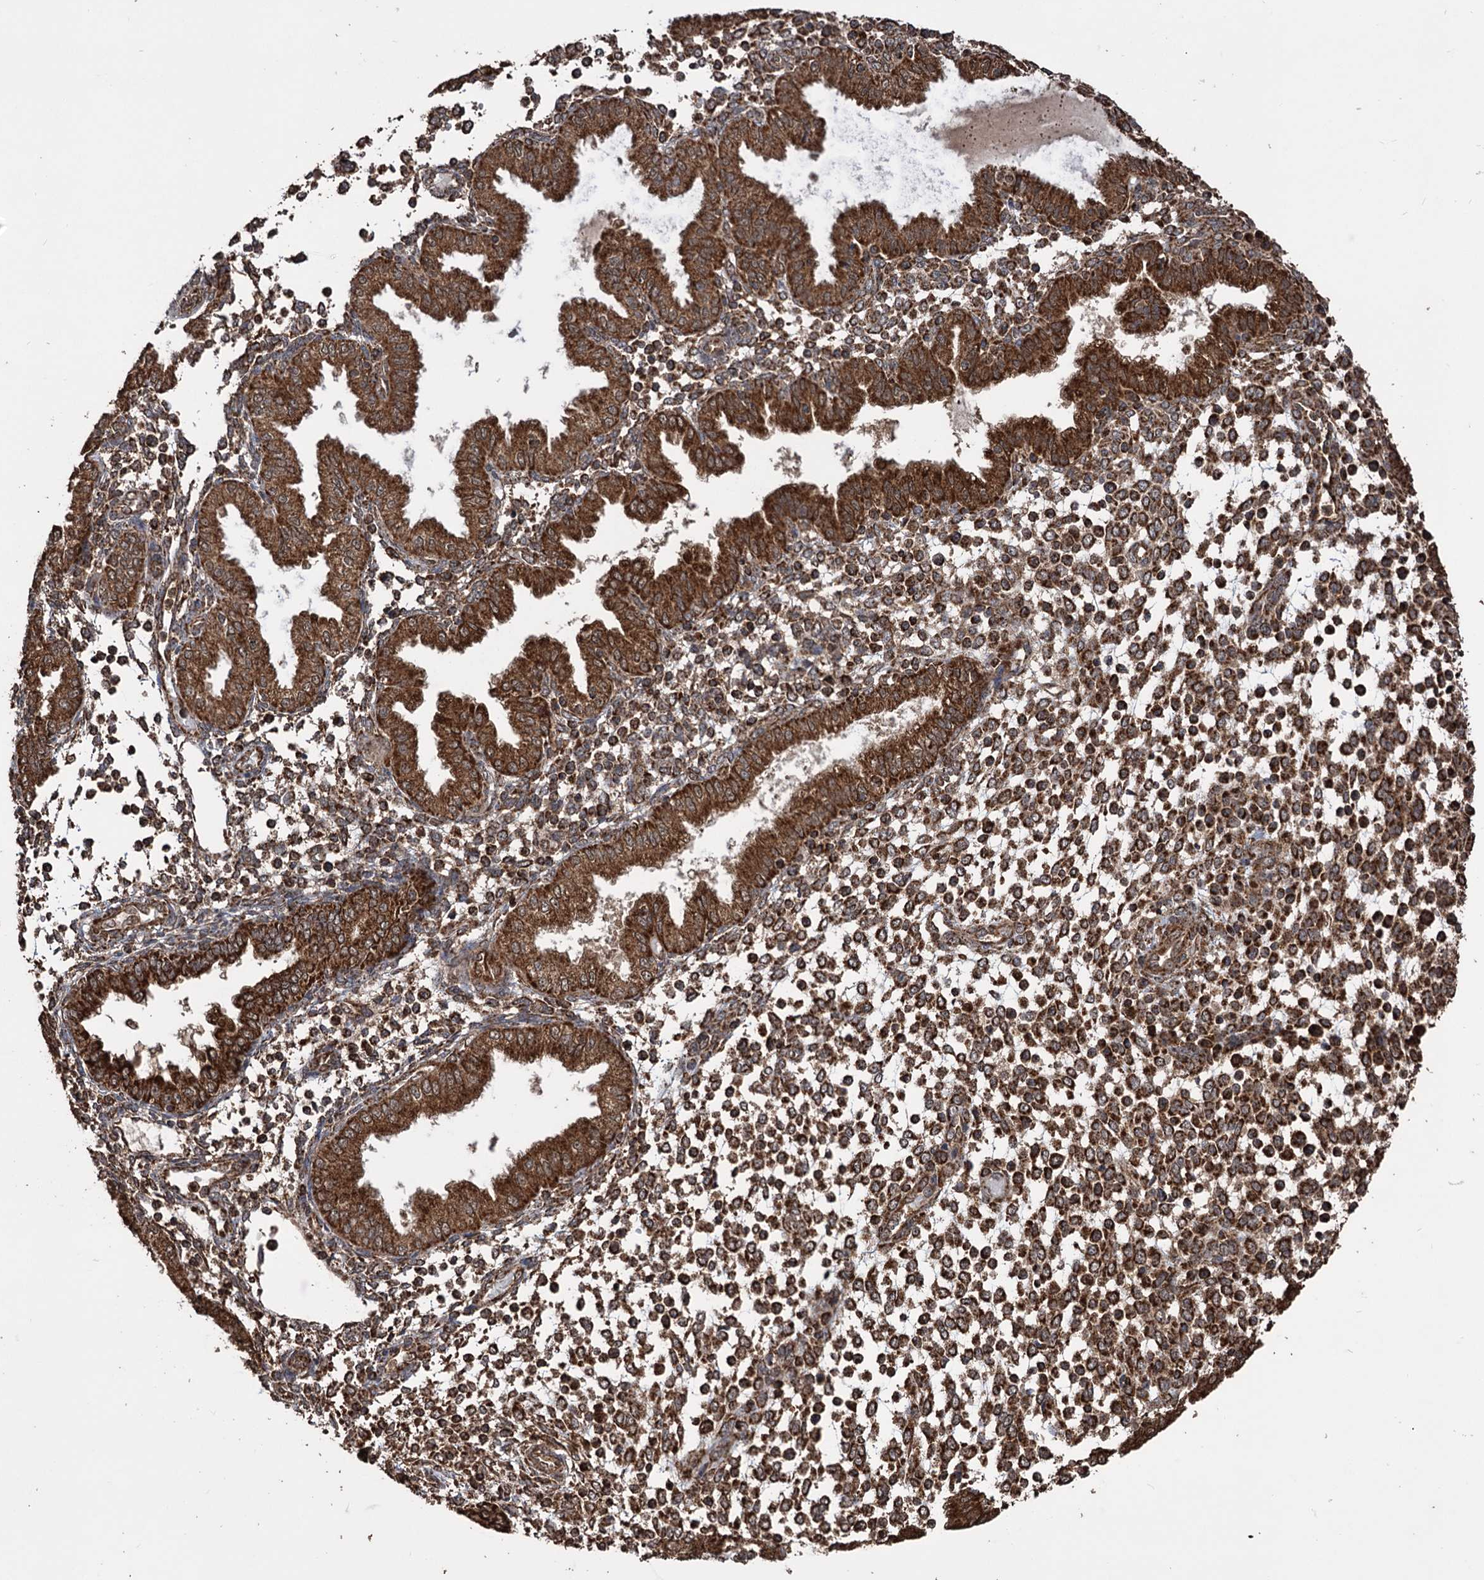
{"staining": {"intensity": "strong", "quantity": ">75%", "location": "cytoplasmic/membranous"}, "tissue": "endometrium", "cell_type": "Cells in endometrial stroma", "image_type": "normal", "snomed": [{"axis": "morphology", "description": "Normal tissue, NOS"}, {"axis": "topography", "description": "Endometrium"}], "caption": "High-magnification brightfield microscopy of normal endometrium stained with DAB (brown) and counterstained with hematoxylin (blue). cells in endometrial stroma exhibit strong cytoplasmic/membranous staining is seen in approximately>75% of cells.", "gene": "IPO4", "patient": {"sex": "female", "age": 53}}